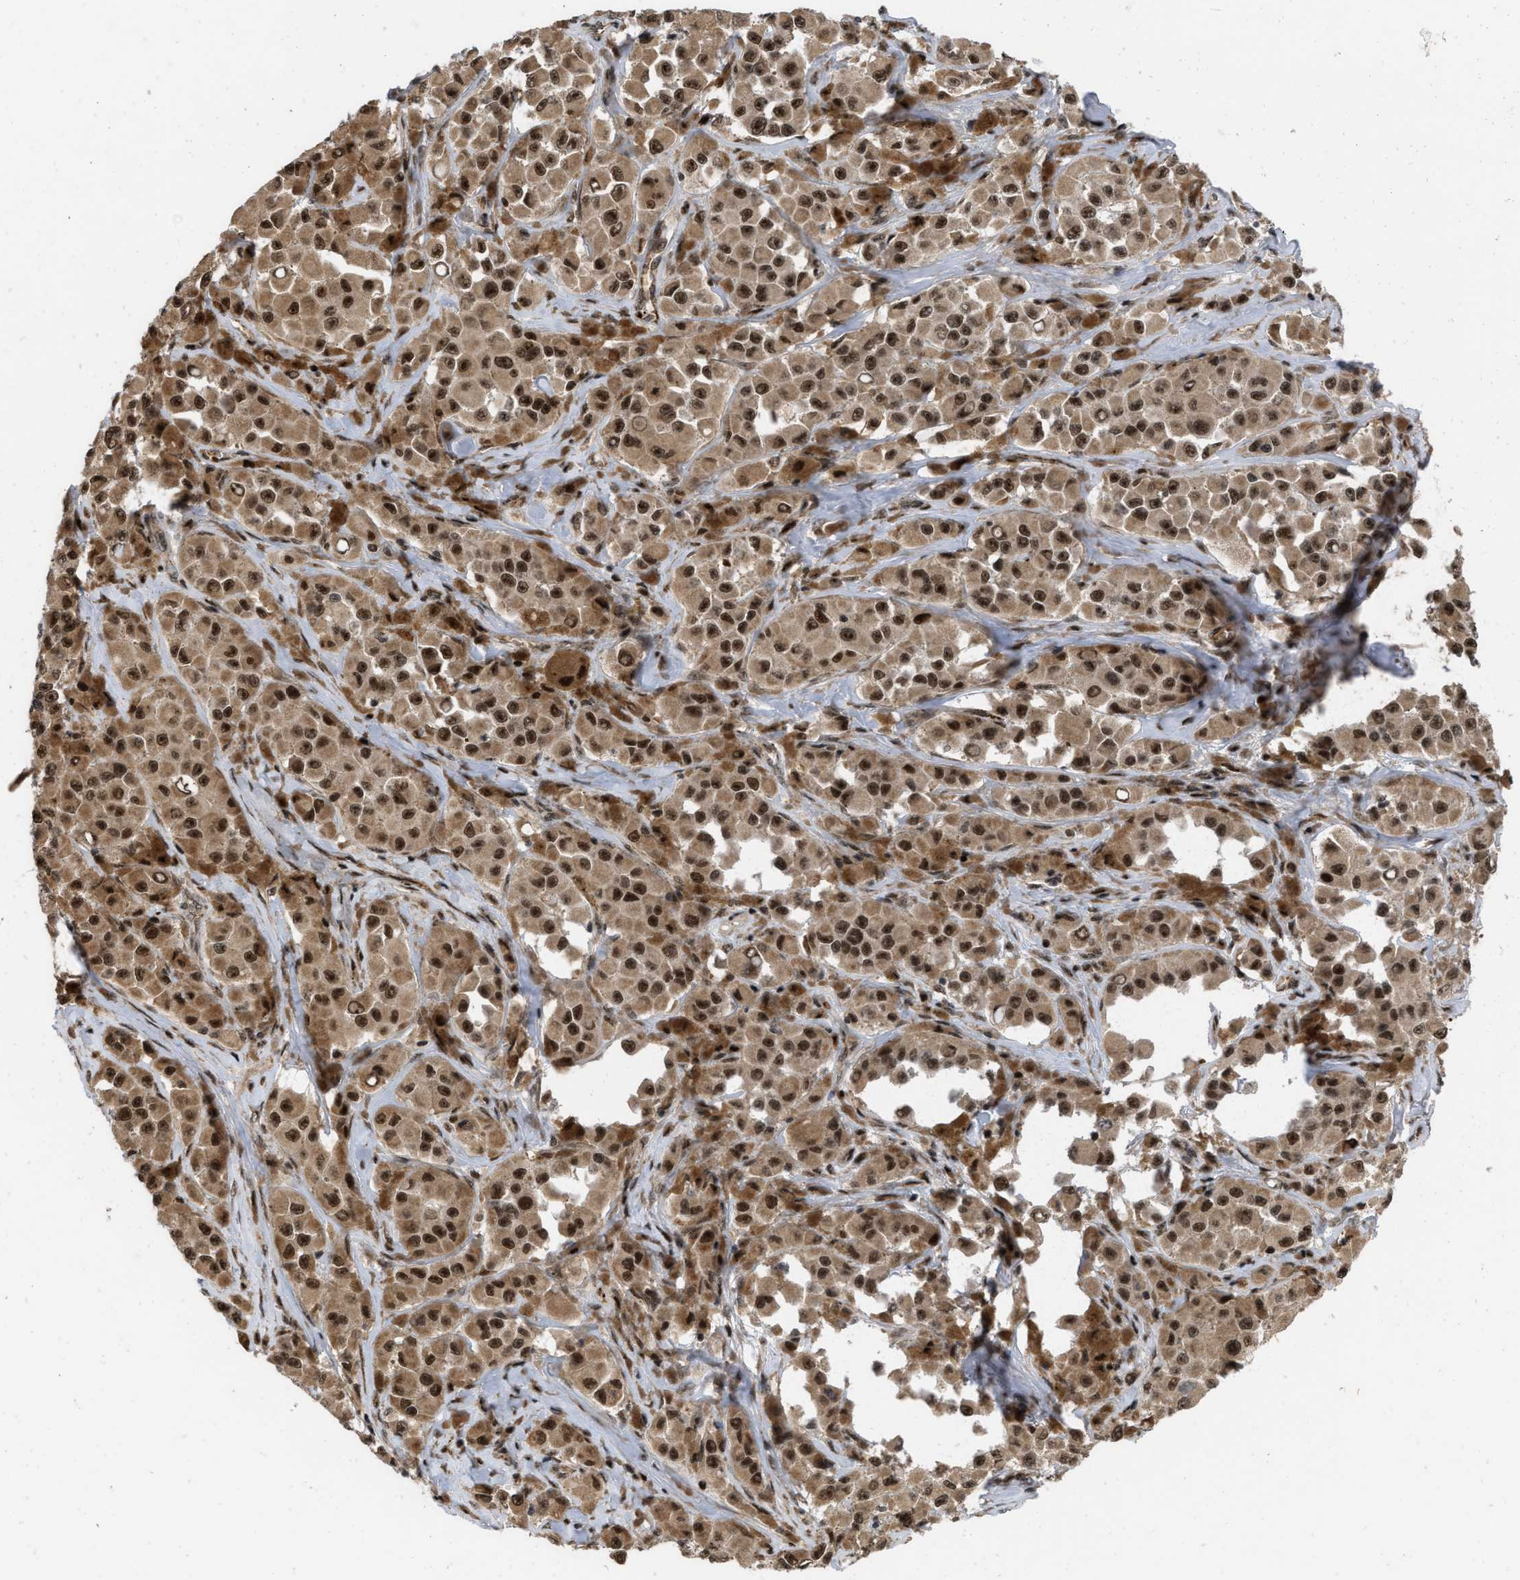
{"staining": {"intensity": "strong", "quantity": ">75%", "location": "cytoplasmic/membranous,nuclear"}, "tissue": "melanoma", "cell_type": "Tumor cells", "image_type": "cancer", "snomed": [{"axis": "morphology", "description": "Malignant melanoma, NOS"}, {"axis": "topography", "description": "Skin"}], "caption": "The photomicrograph demonstrates staining of malignant melanoma, revealing strong cytoplasmic/membranous and nuclear protein staining (brown color) within tumor cells. (DAB IHC, brown staining for protein, blue staining for nuclei).", "gene": "ANKRD11", "patient": {"sex": "male", "age": 84}}